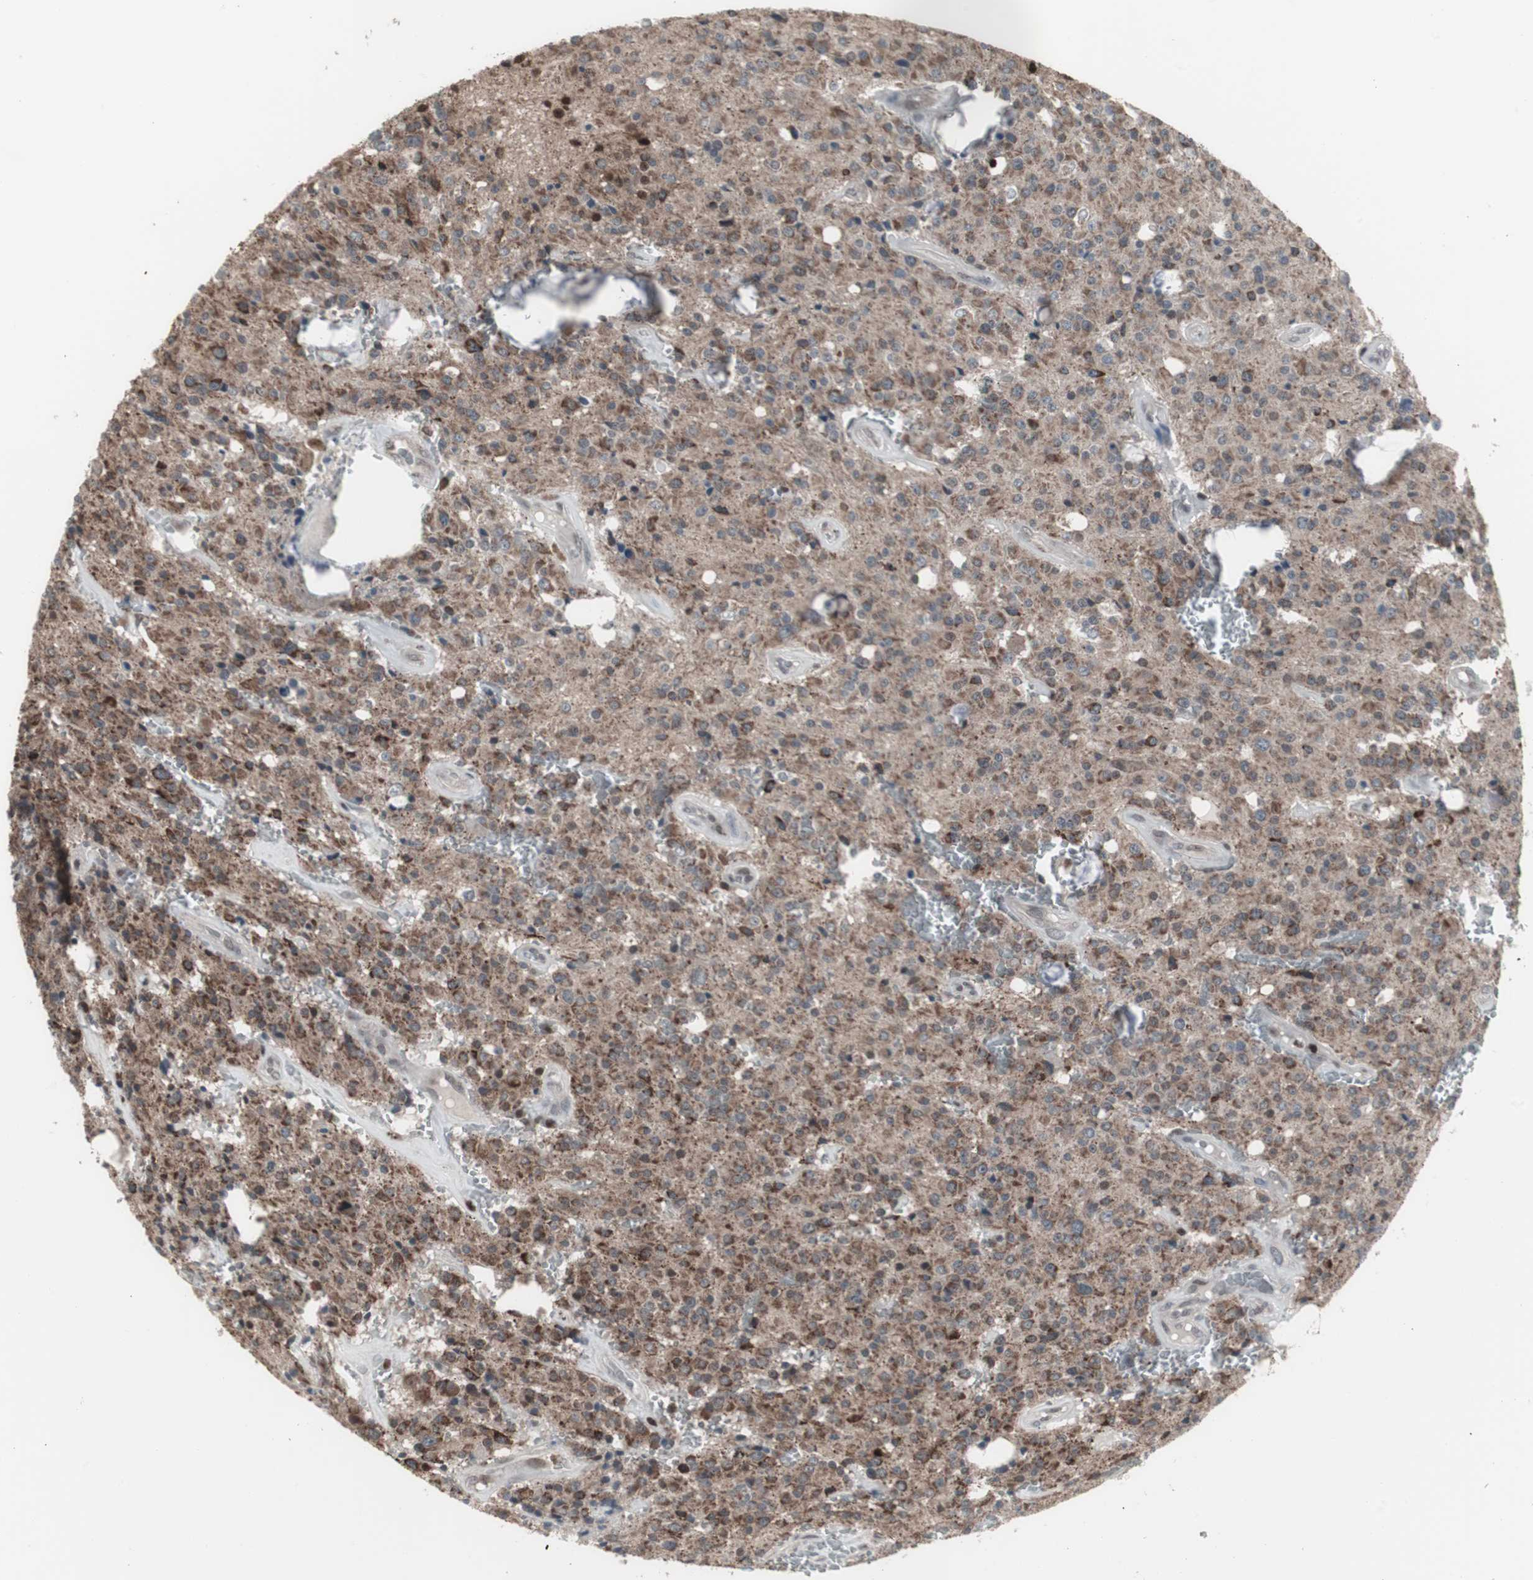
{"staining": {"intensity": "moderate", "quantity": "25%-75%", "location": "cytoplasmic/membranous,nuclear"}, "tissue": "glioma", "cell_type": "Tumor cells", "image_type": "cancer", "snomed": [{"axis": "morphology", "description": "Glioma, malignant, Low grade"}, {"axis": "topography", "description": "Brain"}], "caption": "IHC (DAB) staining of human low-grade glioma (malignant) shows moderate cytoplasmic/membranous and nuclear protein positivity in approximately 25%-75% of tumor cells.", "gene": "RXRA", "patient": {"sex": "male", "age": 58}}